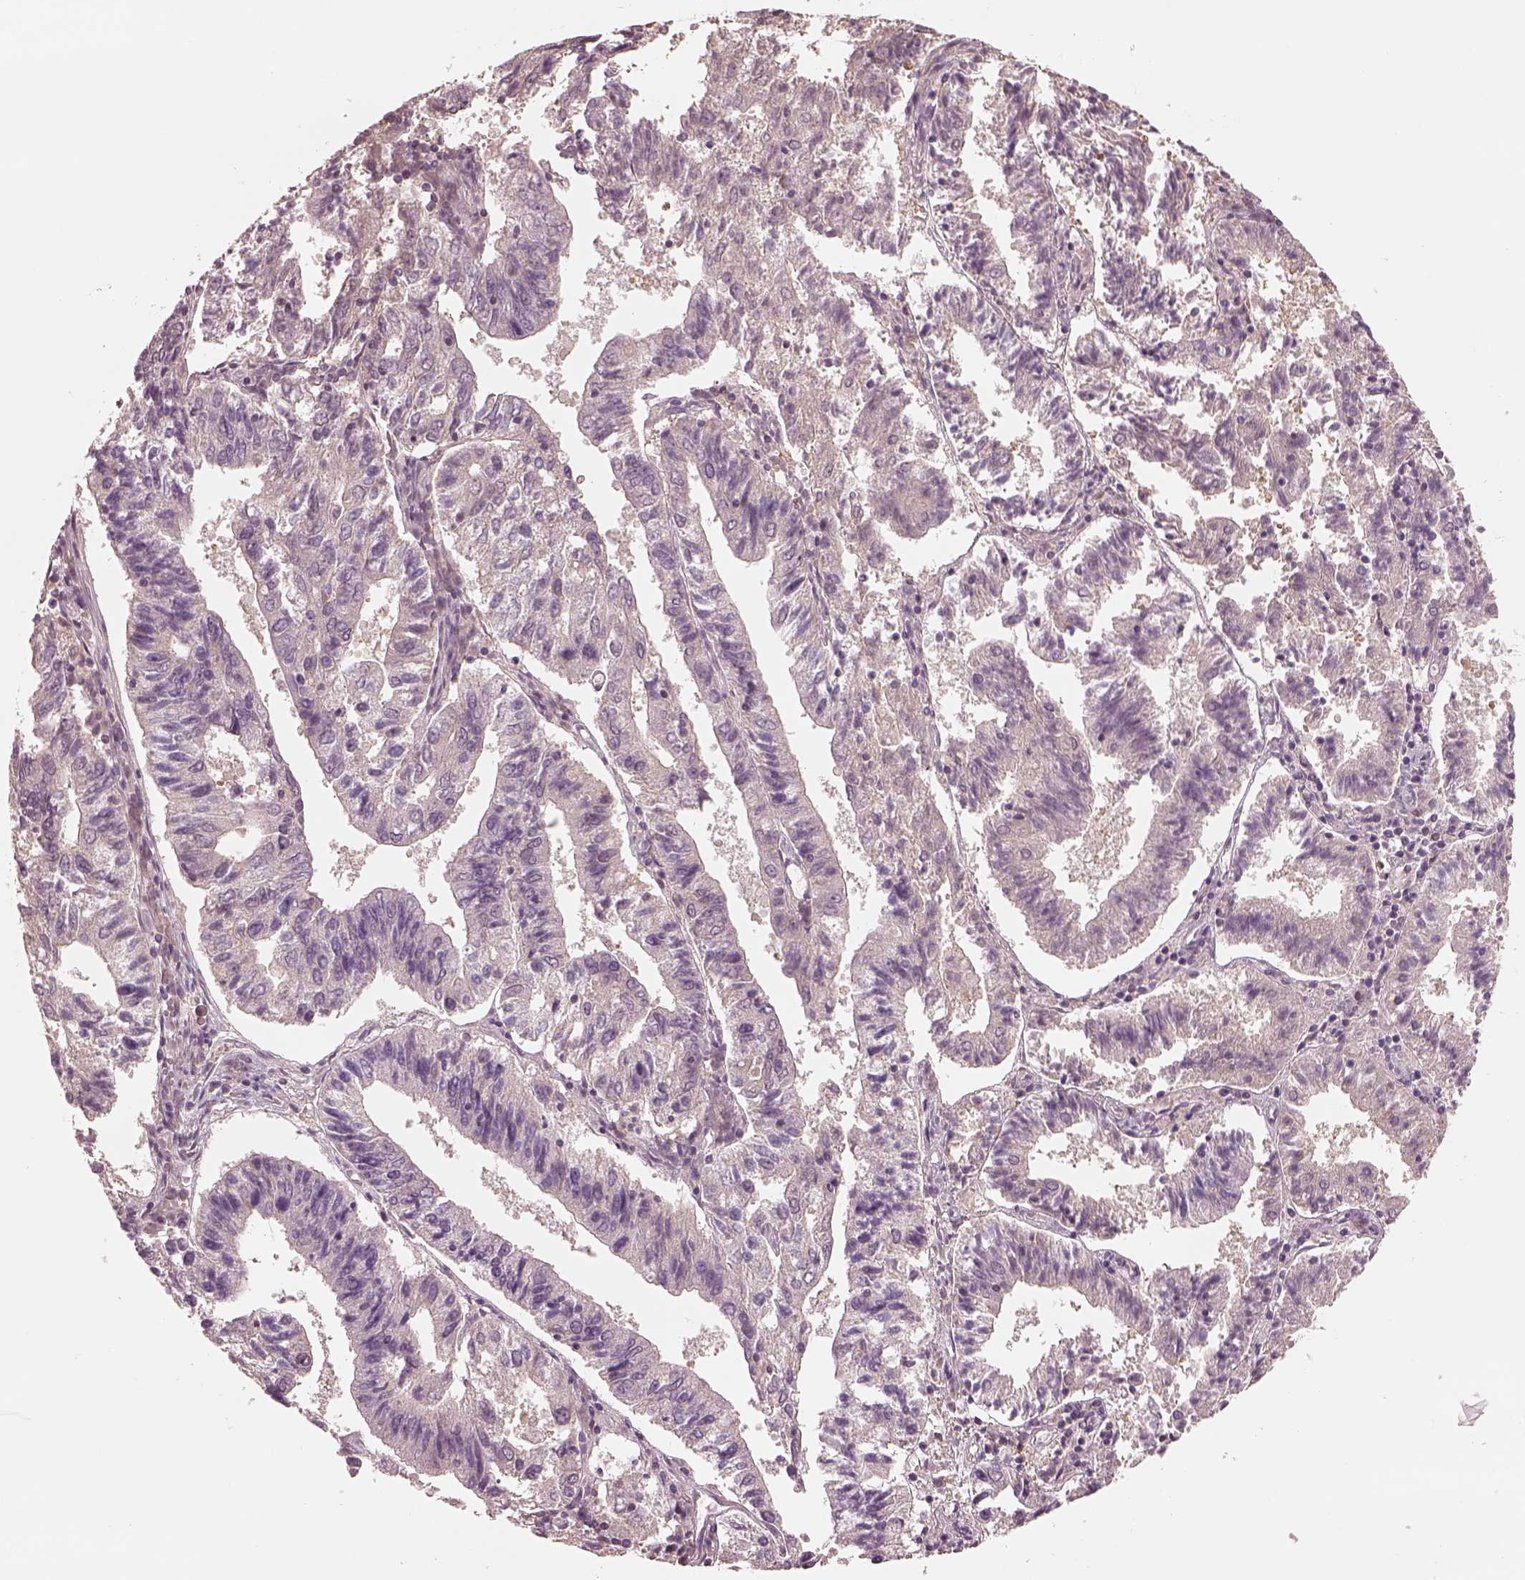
{"staining": {"intensity": "negative", "quantity": "none", "location": "none"}, "tissue": "endometrial cancer", "cell_type": "Tumor cells", "image_type": "cancer", "snomed": [{"axis": "morphology", "description": "Adenocarcinoma, NOS"}, {"axis": "topography", "description": "Endometrium"}], "caption": "Immunohistochemistry (IHC) of endometrial adenocarcinoma exhibits no positivity in tumor cells.", "gene": "EGR4", "patient": {"sex": "female", "age": 82}}